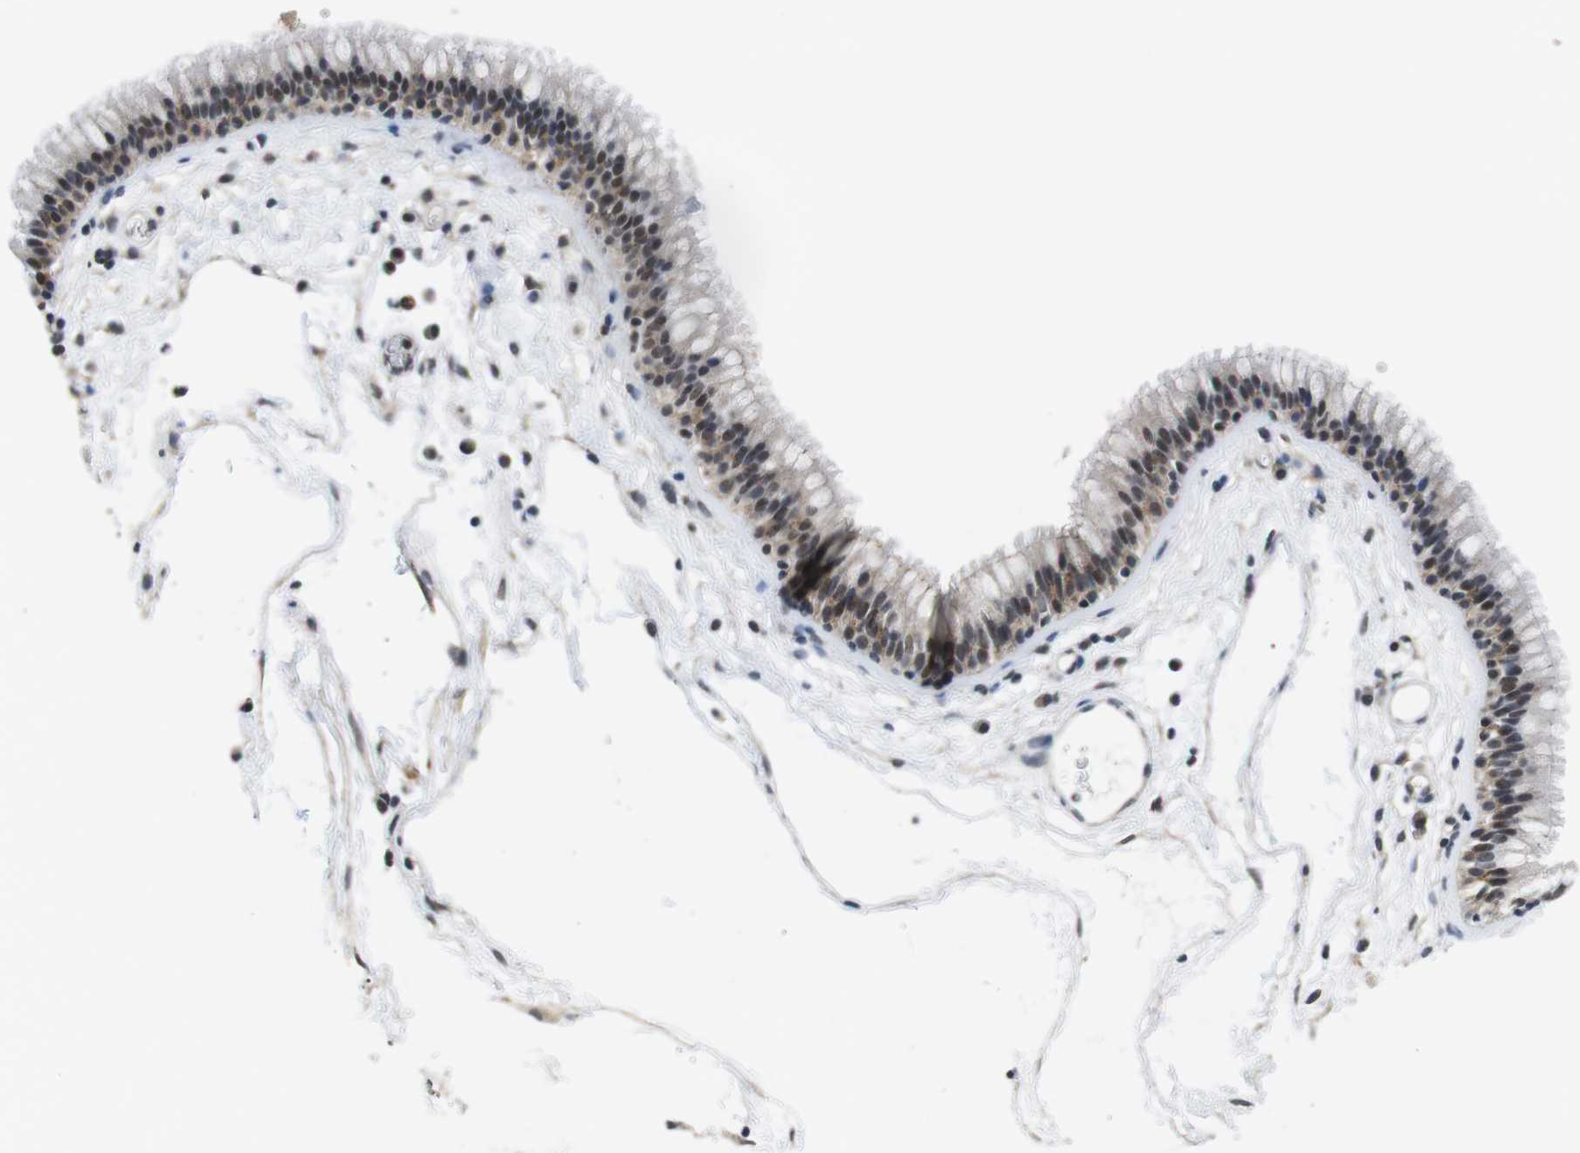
{"staining": {"intensity": "moderate", "quantity": "25%-75%", "location": "cytoplasmic/membranous,nuclear"}, "tissue": "nasopharynx", "cell_type": "Respiratory epithelial cells", "image_type": "normal", "snomed": [{"axis": "morphology", "description": "Normal tissue, NOS"}, {"axis": "morphology", "description": "Inflammation, NOS"}, {"axis": "topography", "description": "Nasopharynx"}], "caption": "IHC staining of benign nasopharynx, which demonstrates medium levels of moderate cytoplasmic/membranous,nuclear positivity in about 25%-75% of respiratory epithelial cells indicating moderate cytoplasmic/membranous,nuclear protein staining. The staining was performed using DAB (brown) for protein detection and nuclei were counterstained in hematoxylin (blue).", "gene": "NECTIN1", "patient": {"sex": "male", "age": 48}}